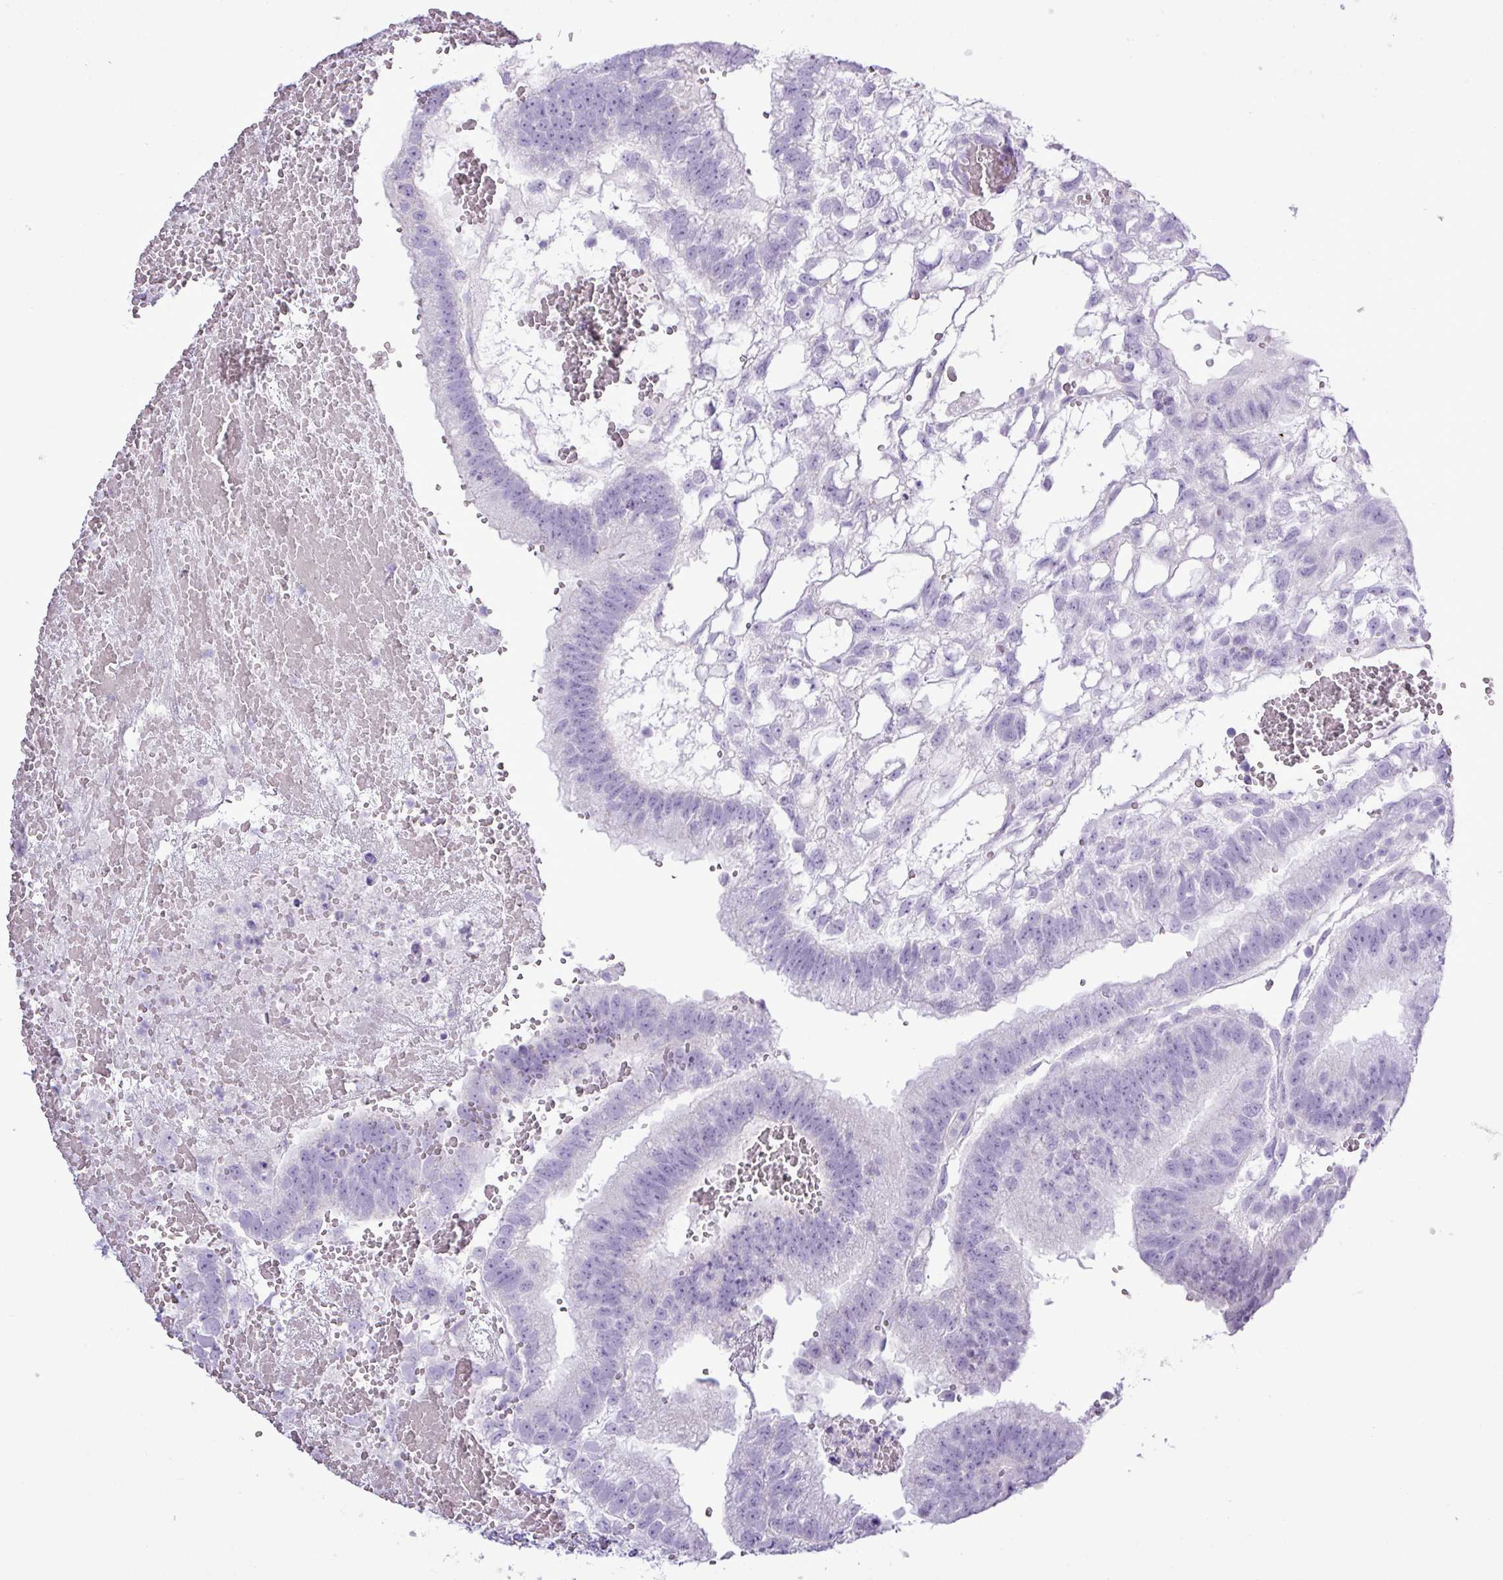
{"staining": {"intensity": "negative", "quantity": "none", "location": "none"}, "tissue": "testis cancer", "cell_type": "Tumor cells", "image_type": "cancer", "snomed": [{"axis": "morphology", "description": "Normal tissue, NOS"}, {"axis": "morphology", "description": "Carcinoma, Embryonal, NOS"}, {"axis": "topography", "description": "Testis"}], "caption": "This micrograph is of testis cancer (embryonal carcinoma) stained with immunohistochemistry to label a protein in brown with the nuclei are counter-stained blue. There is no staining in tumor cells.", "gene": "ALDH3A1", "patient": {"sex": "male", "age": 32}}